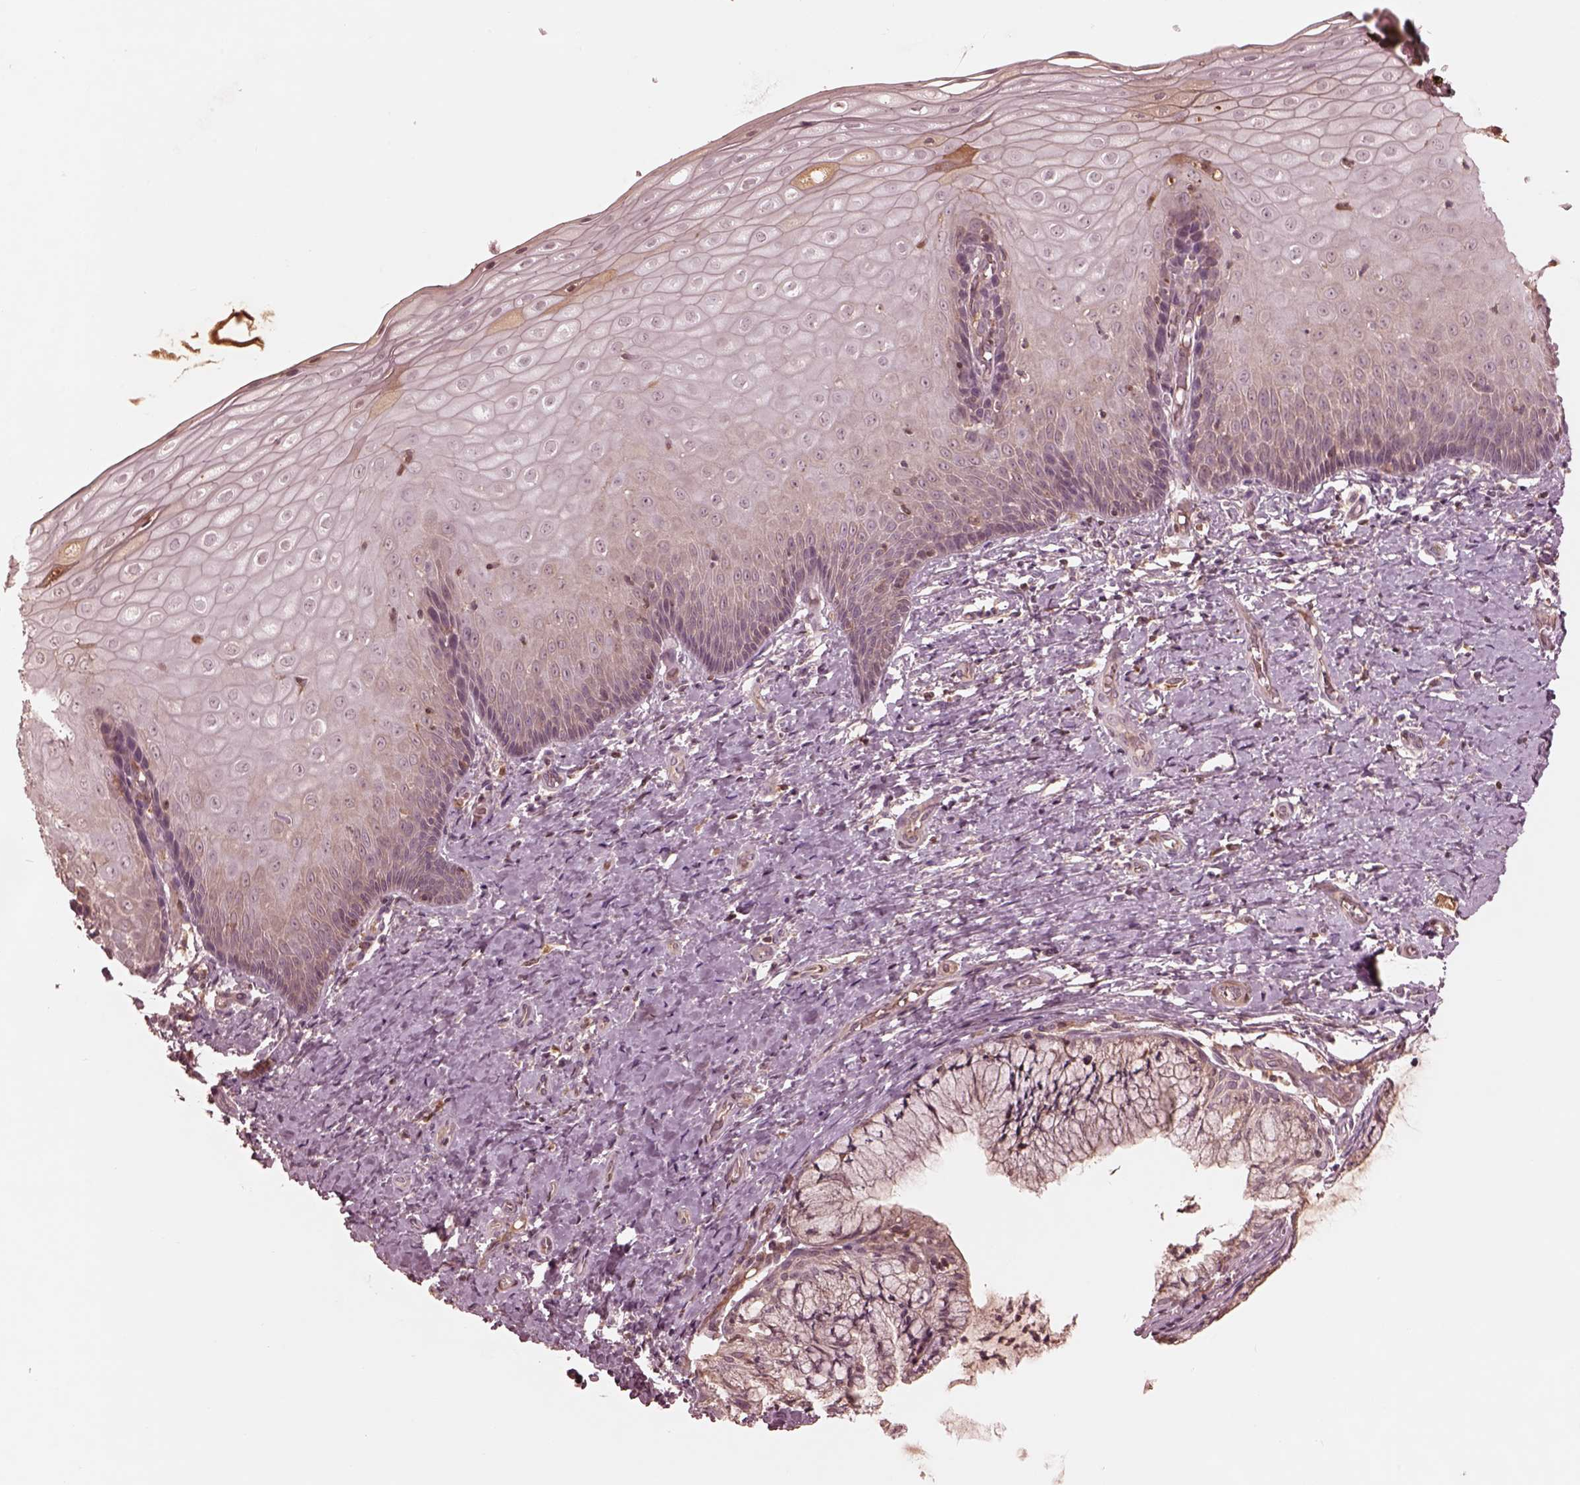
{"staining": {"intensity": "negative", "quantity": "none", "location": "none"}, "tissue": "cervix", "cell_type": "Glandular cells", "image_type": "normal", "snomed": [{"axis": "morphology", "description": "Normal tissue, NOS"}, {"axis": "topography", "description": "Cervix"}], "caption": "Protein analysis of benign cervix shows no significant staining in glandular cells.", "gene": "TF", "patient": {"sex": "female", "age": 37}}